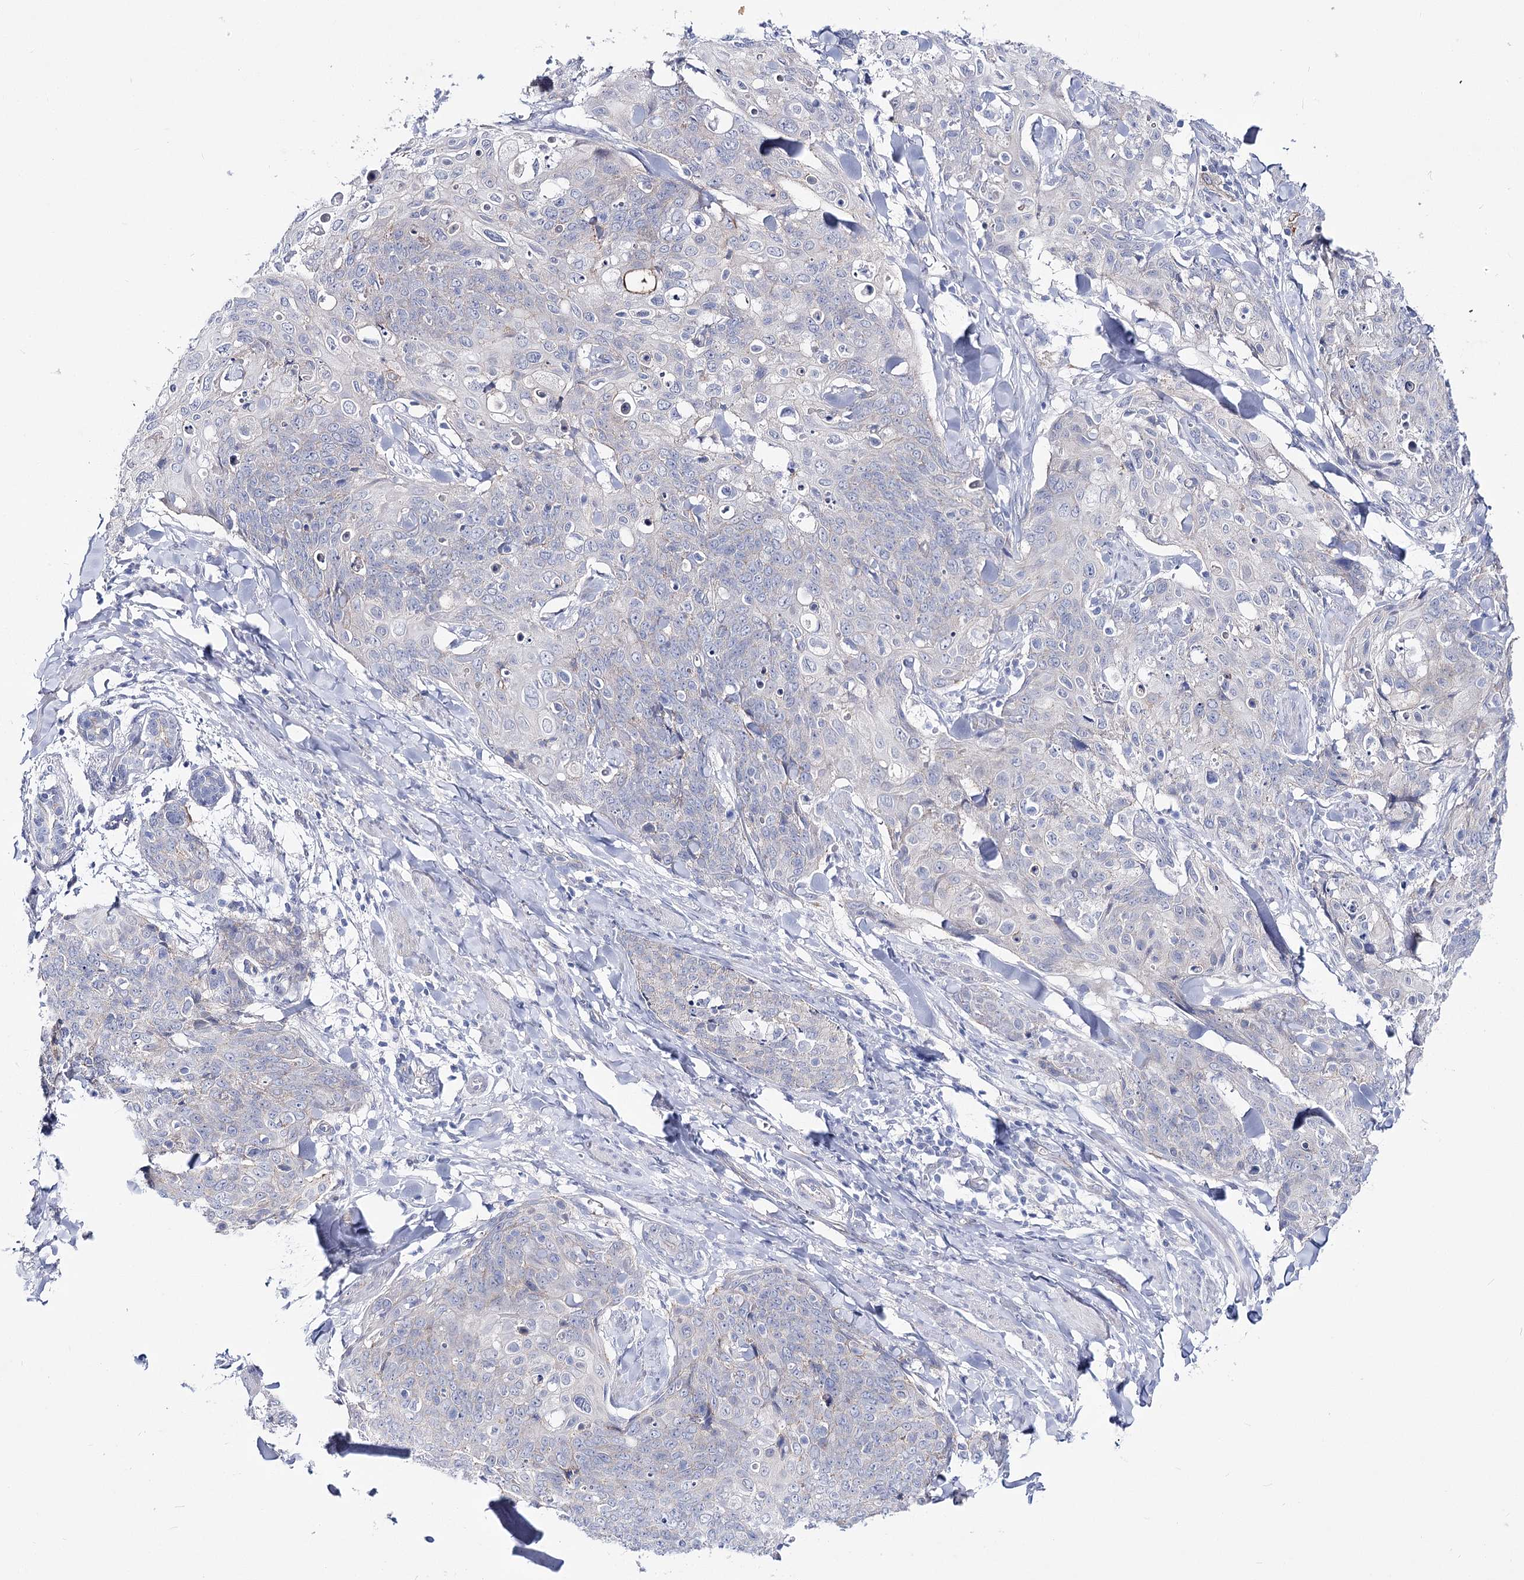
{"staining": {"intensity": "negative", "quantity": "none", "location": "none"}, "tissue": "skin cancer", "cell_type": "Tumor cells", "image_type": "cancer", "snomed": [{"axis": "morphology", "description": "Squamous cell carcinoma, NOS"}, {"axis": "topography", "description": "Skin"}, {"axis": "topography", "description": "Vulva"}], "caption": "Histopathology image shows no significant protein staining in tumor cells of skin cancer. (Brightfield microscopy of DAB immunohistochemistry at high magnification).", "gene": "NRAP", "patient": {"sex": "female", "age": 85}}